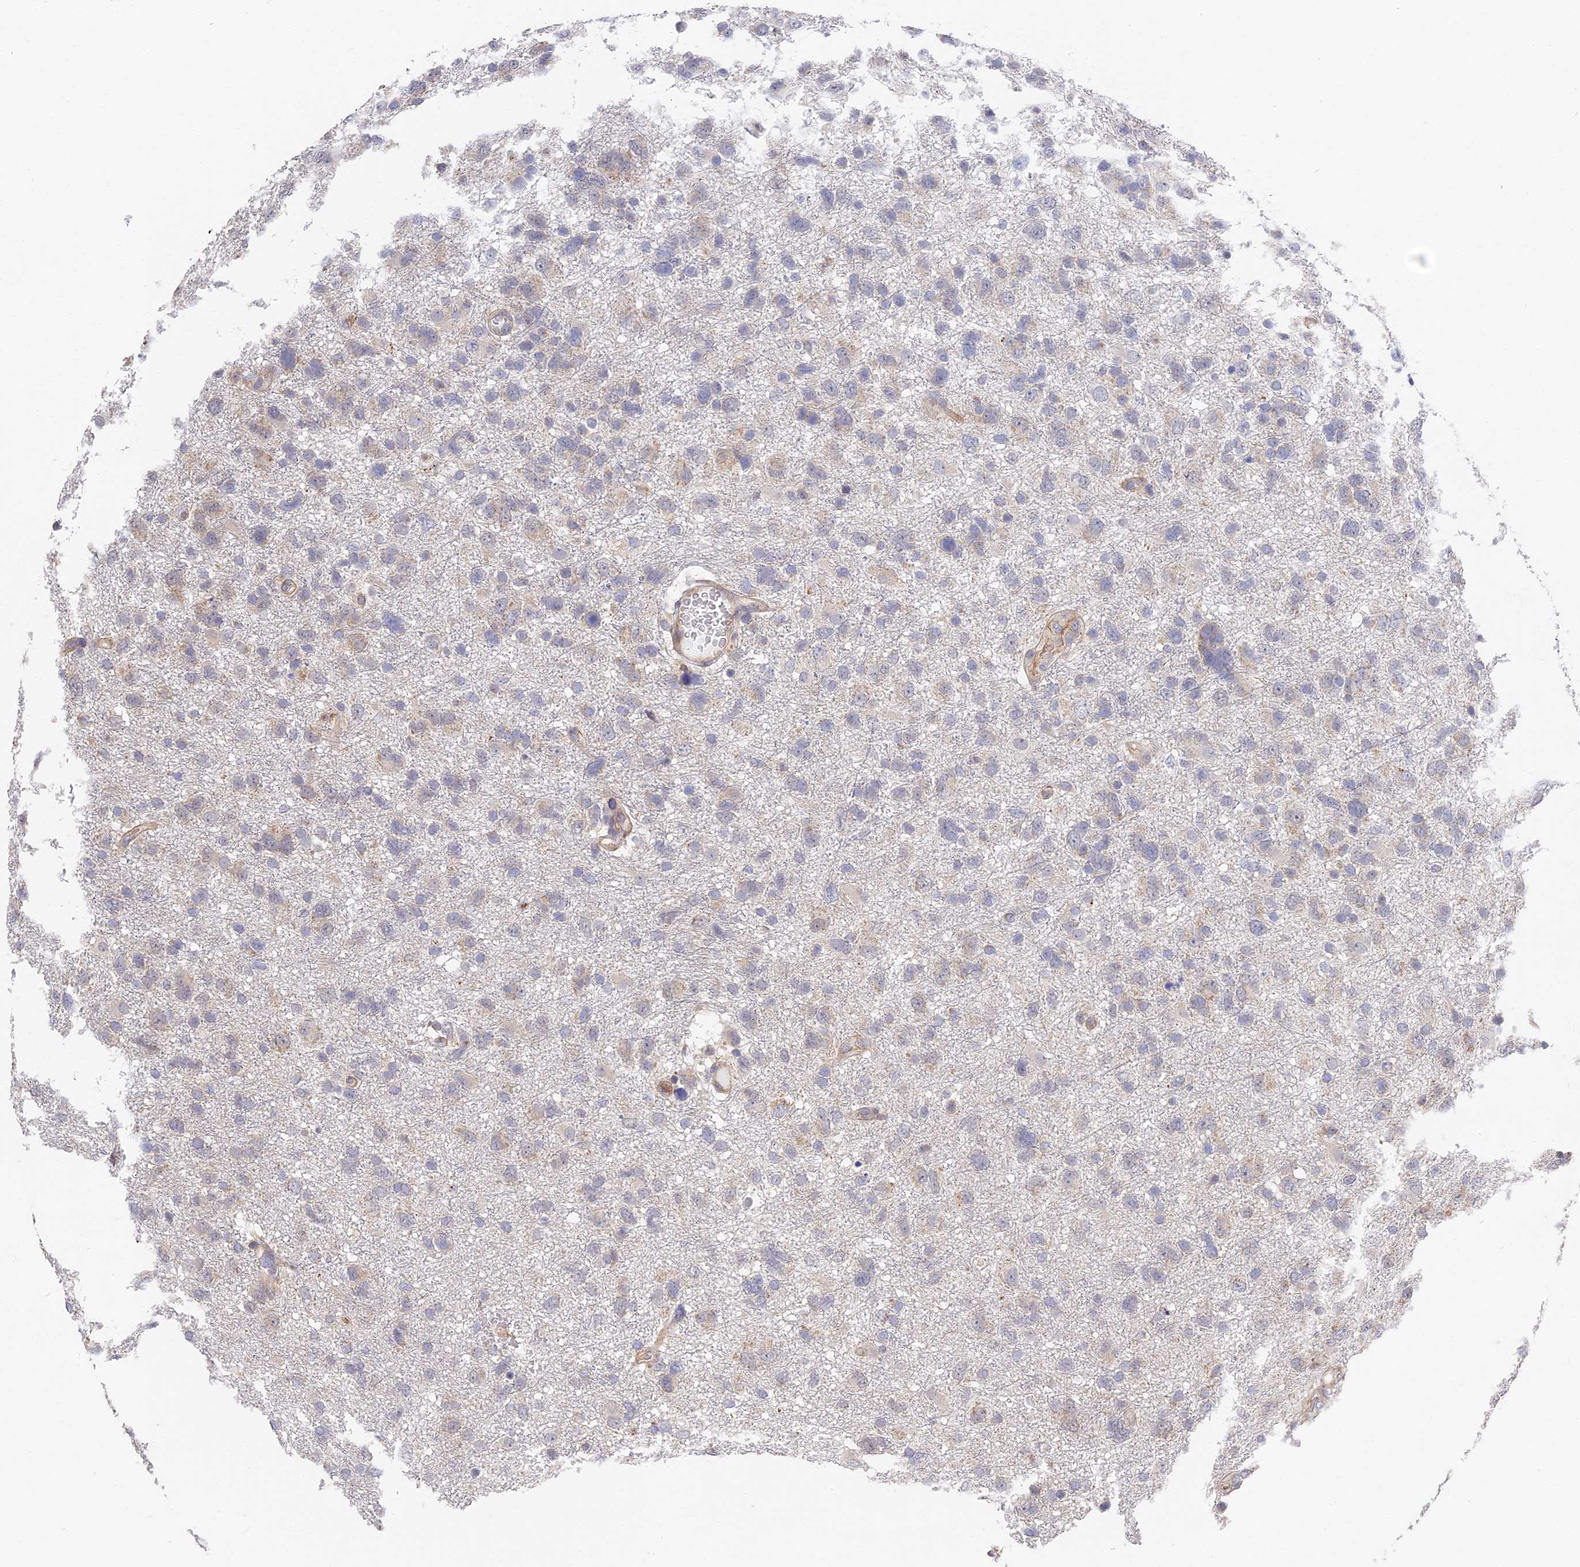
{"staining": {"intensity": "negative", "quantity": "none", "location": "none"}, "tissue": "glioma", "cell_type": "Tumor cells", "image_type": "cancer", "snomed": [{"axis": "morphology", "description": "Glioma, malignant, High grade"}, {"axis": "topography", "description": "Brain"}], "caption": "An image of human malignant glioma (high-grade) is negative for staining in tumor cells.", "gene": "CCDC113", "patient": {"sex": "male", "age": 61}}